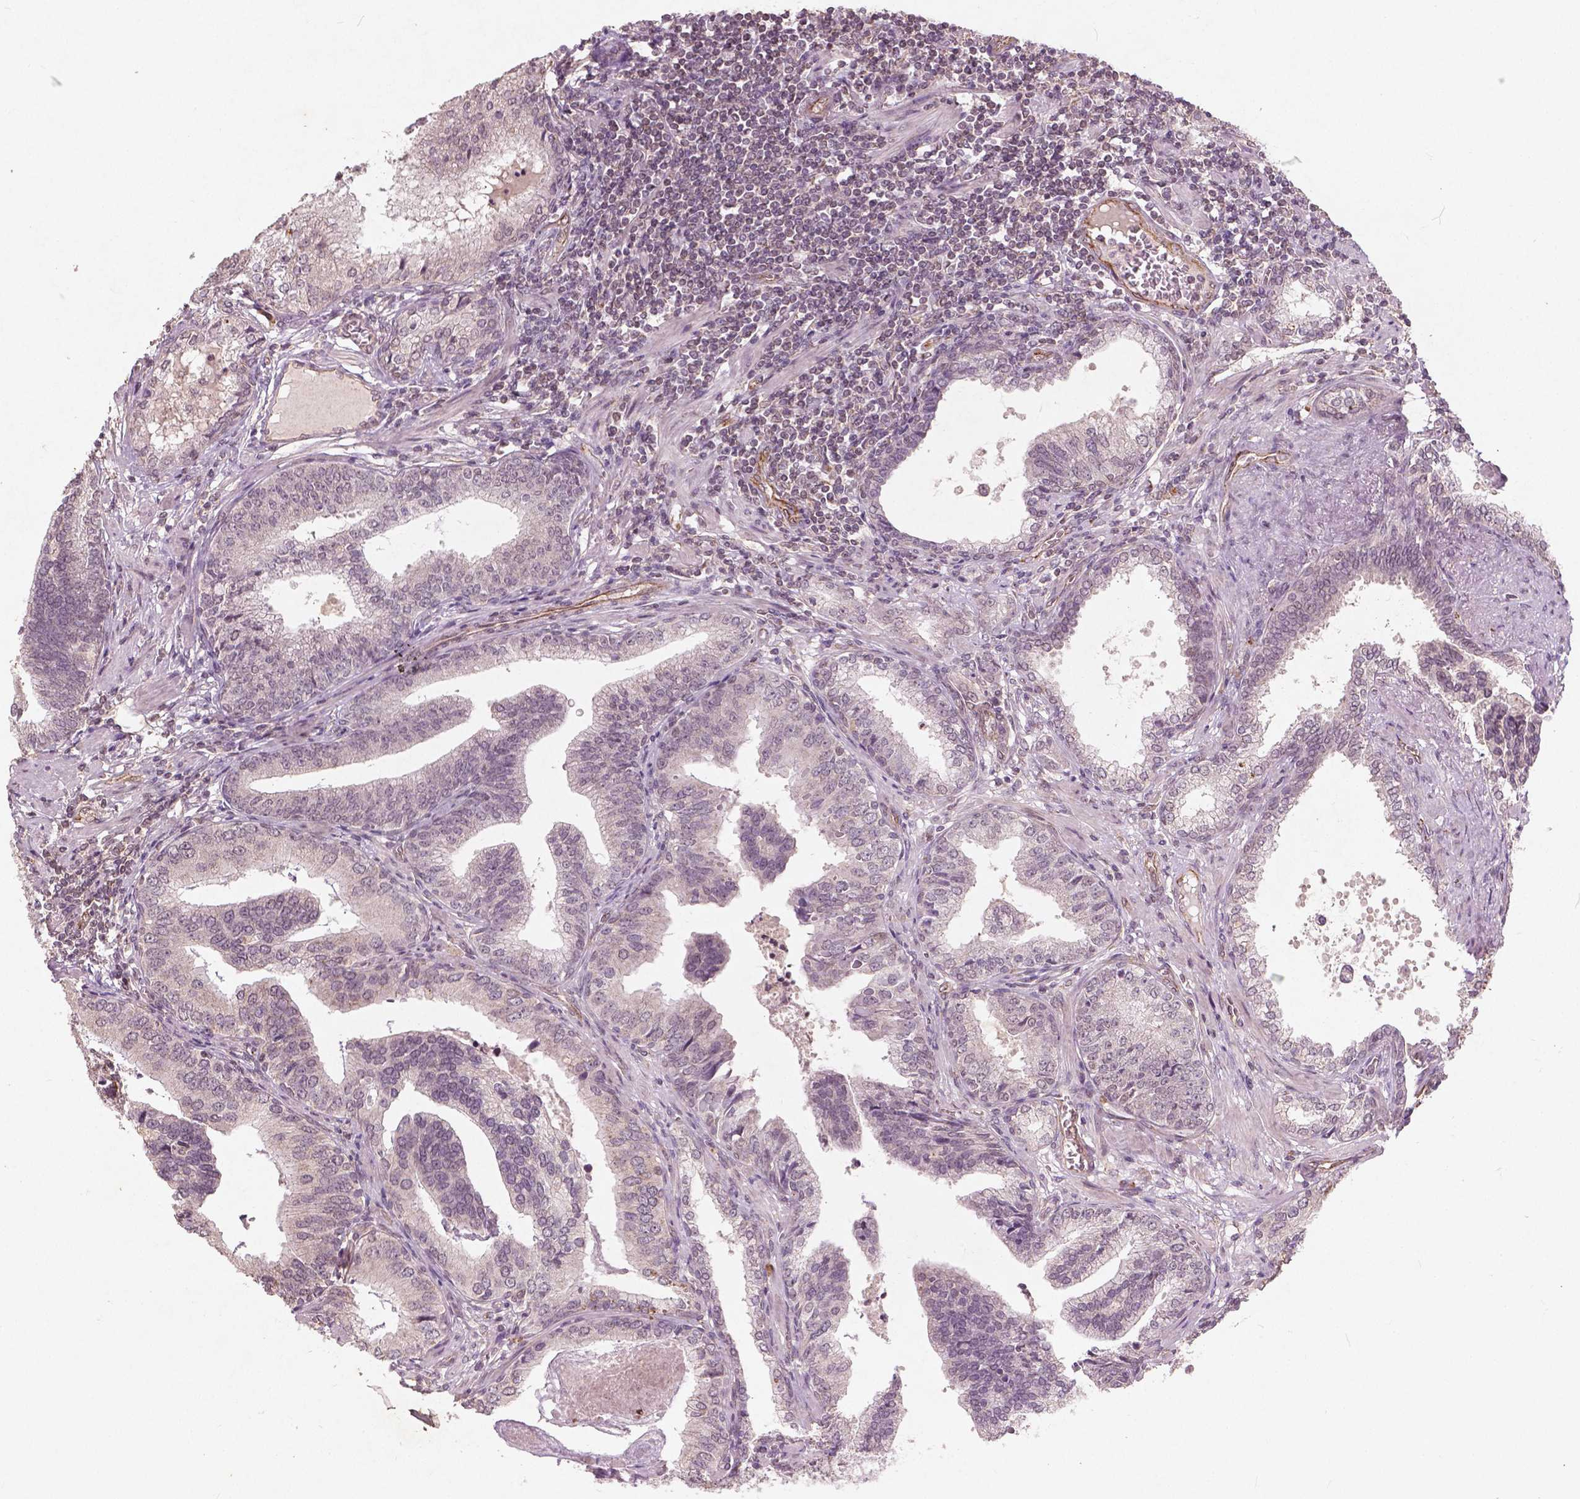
{"staining": {"intensity": "negative", "quantity": "none", "location": "none"}, "tissue": "prostate cancer", "cell_type": "Tumor cells", "image_type": "cancer", "snomed": [{"axis": "morphology", "description": "Adenocarcinoma, NOS"}, {"axis": "topography", "description": "Prostate"}], "caption": "Immunohistochemistry histopathology image of human prostate cancer (adenocarcinoma) stained for a protein (brown), which shows no expression in tumor cells.", "gene": "SMAD2", "patient": {"sex": "male", "age": 64}}